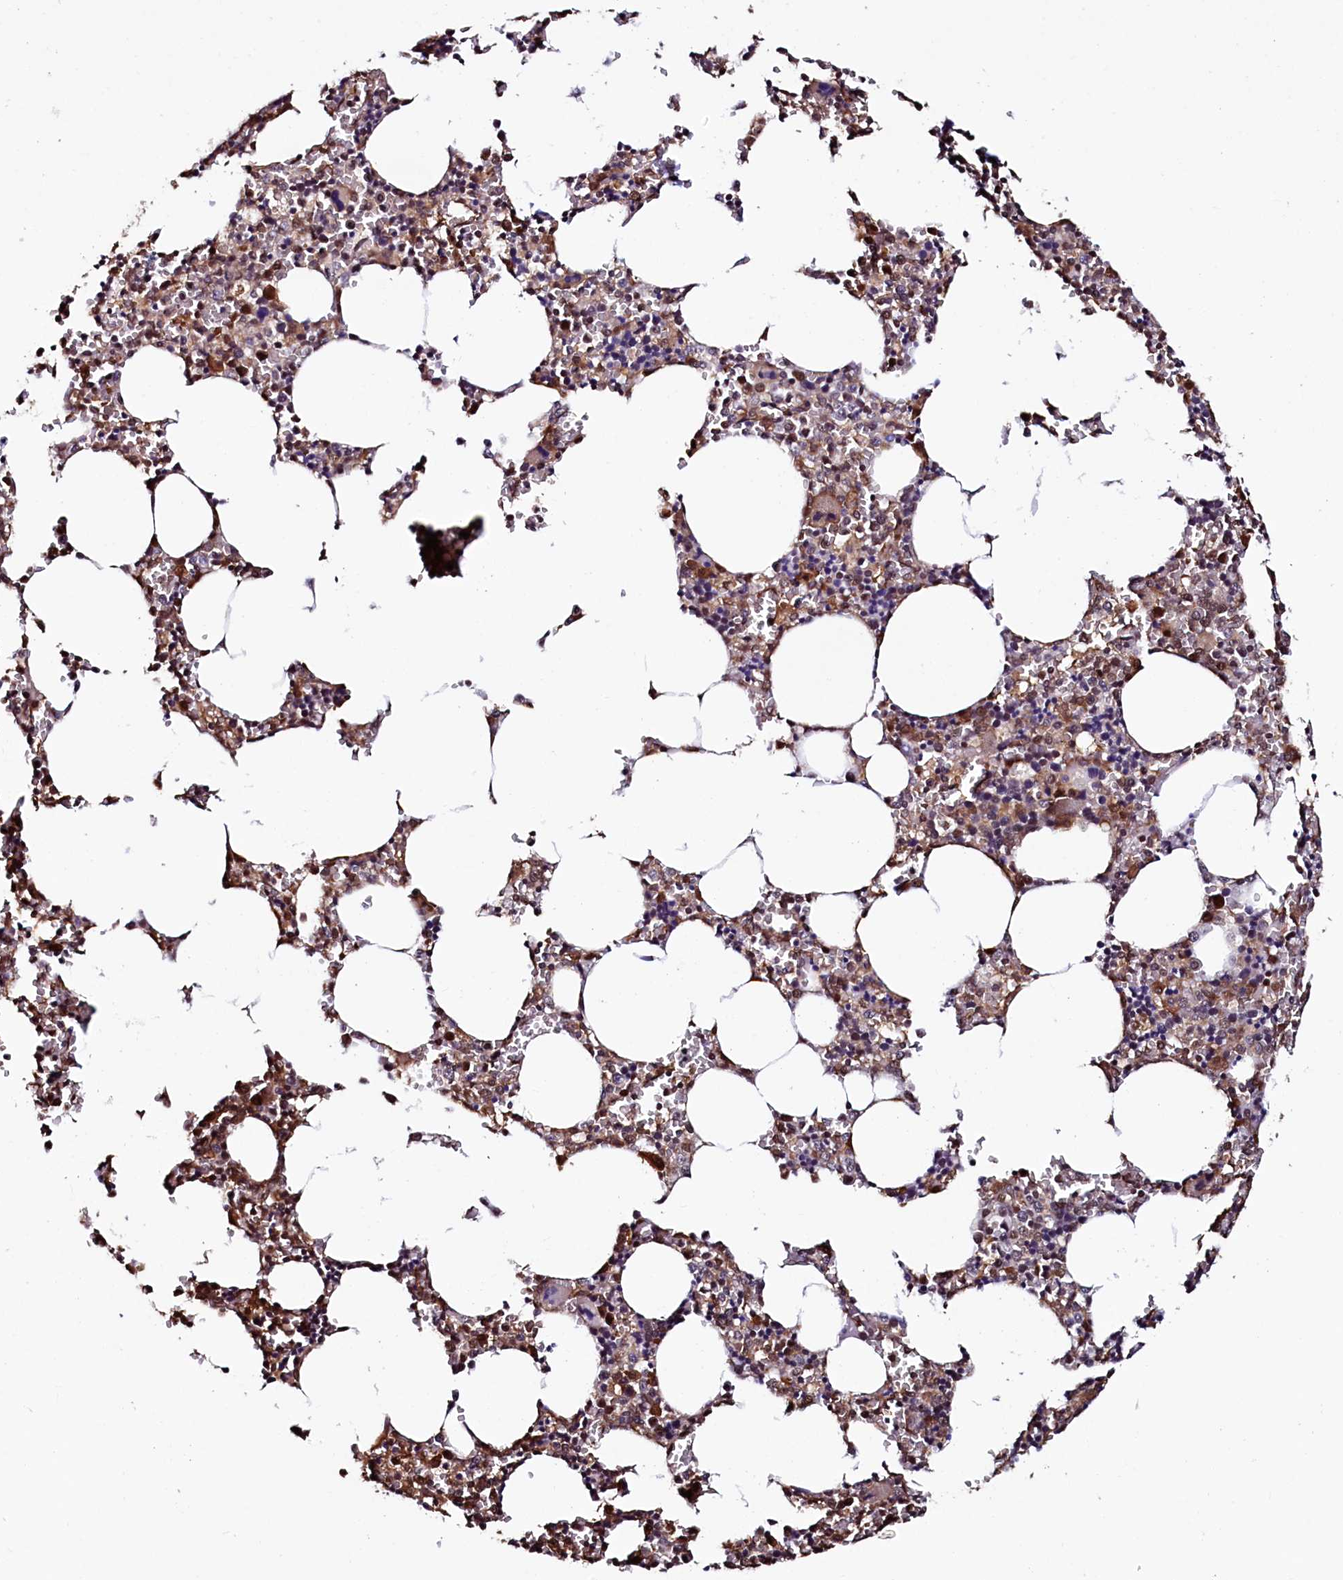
{"staining": {"intensity": "moderate", "quantity": "25%-75%", "location": "cytoplasmic/membranous"}, "tissue": "bone marrow", "cell_type": "Hematopoietic cells", "image_type": "normal", "snomed": [{"axis": "morphology", "description": "Normal tissue, NOS"}, {"axis": "topography", "description": "Bone marrow"}], "caption": "Unremarkable bone marrow was stained to show a protein in brown. There is medium levels of moderate cytoplasmic/membranous staining in about 25%-75% of hematopoietic cells. (brown staining indicates protein expression, while blue staining denotes nuclei).", "gene": "LEO1", "patient": {"sex": "male", "age": 70}}